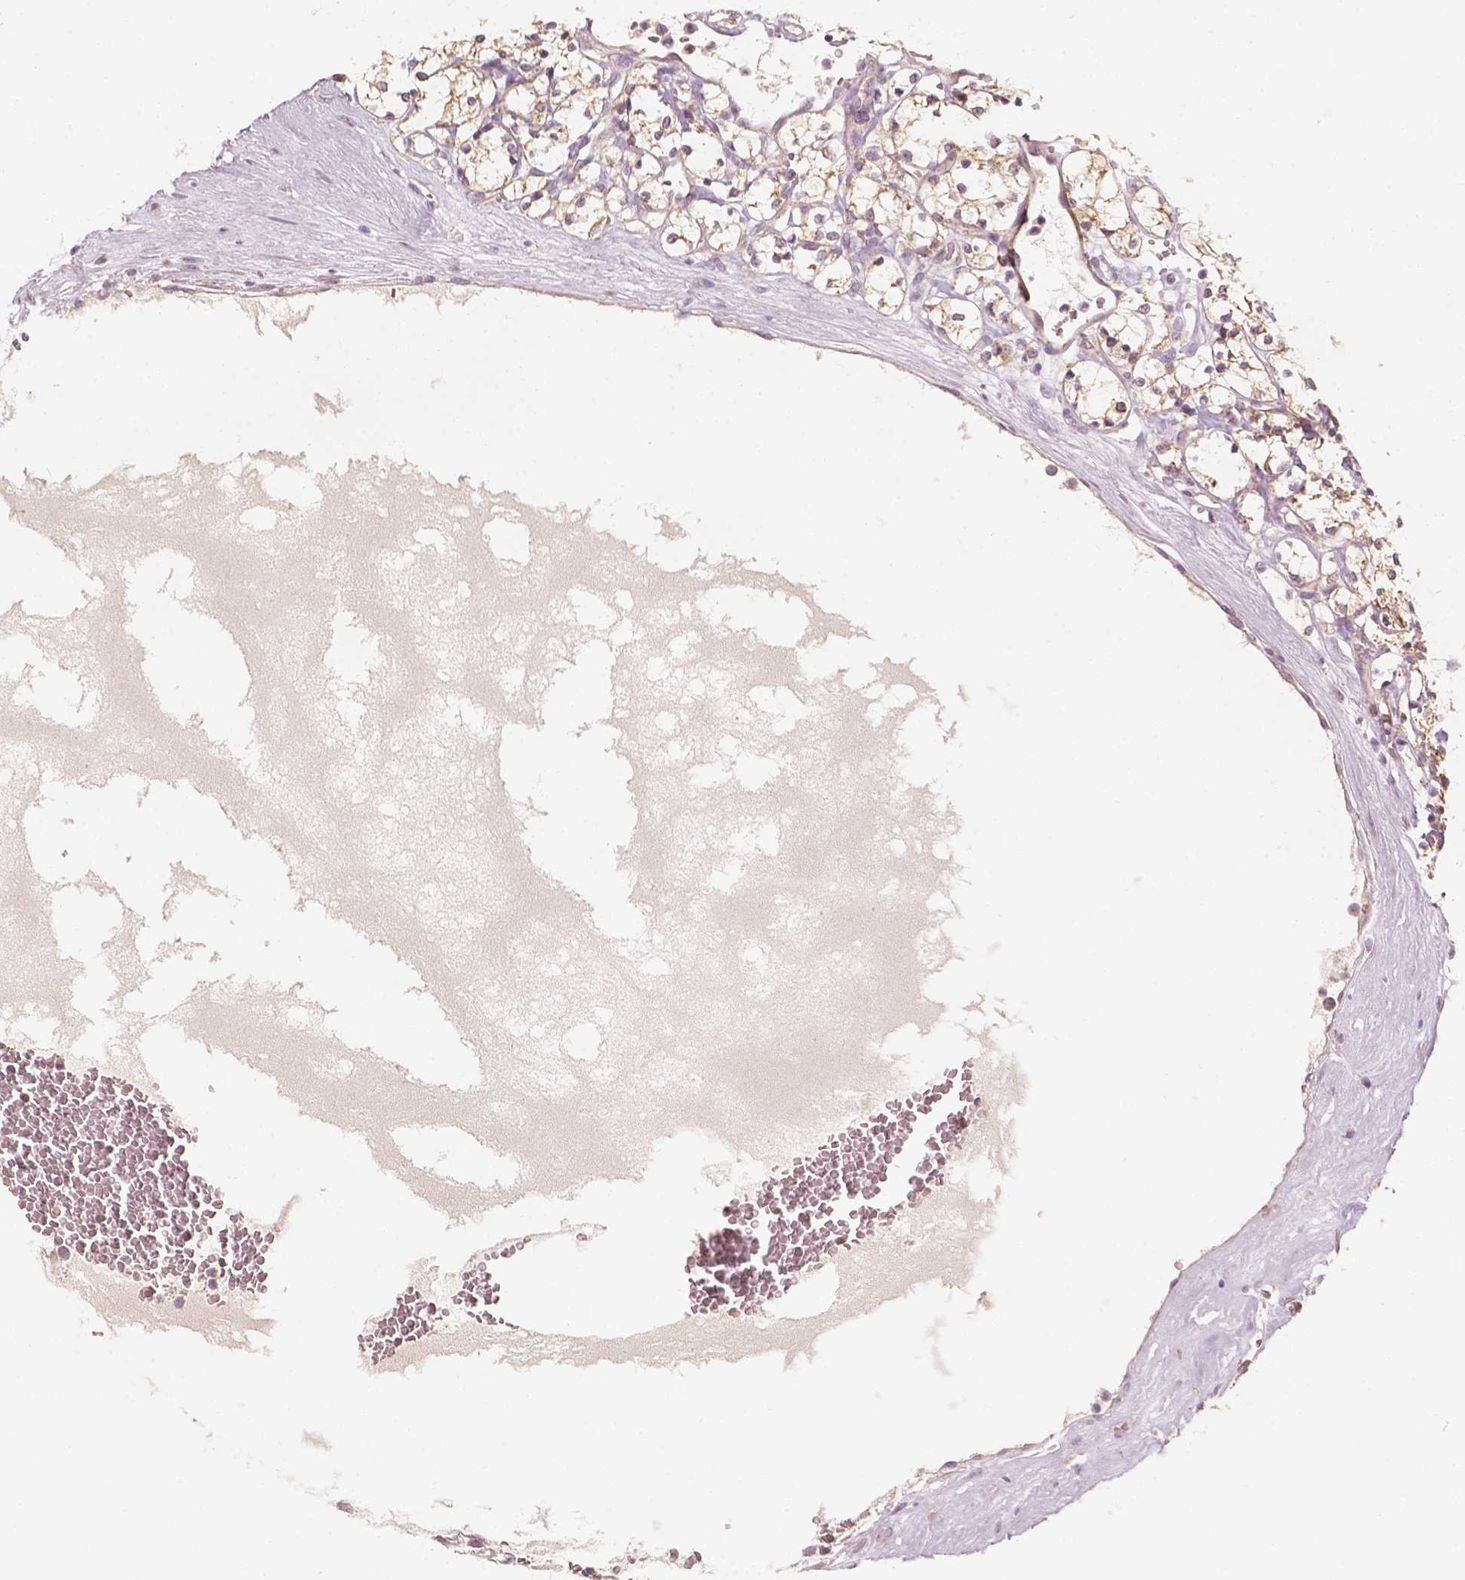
{"staining": {"intensity": "weak", "quantity": "25%-75%", "location": "cytoplasmic/membranous"}, "tissue": "renal cancer", "cell_type": "Tumor cells", "image_type": "cancer", "snomed": [{"axis": "morphology", "description": "Adenocarcinoma, NOS"}, {"axis": "topography", "description": "Kidney"}], "caption": "Immunohistochemical staining of human renal adenocarcinoma shows low levels of weak cytoplasmic/membranous expression in about 25%-75% of tumor cells.", "gene": "SHPK", "patient": {"sex": "female", "age": 69}}